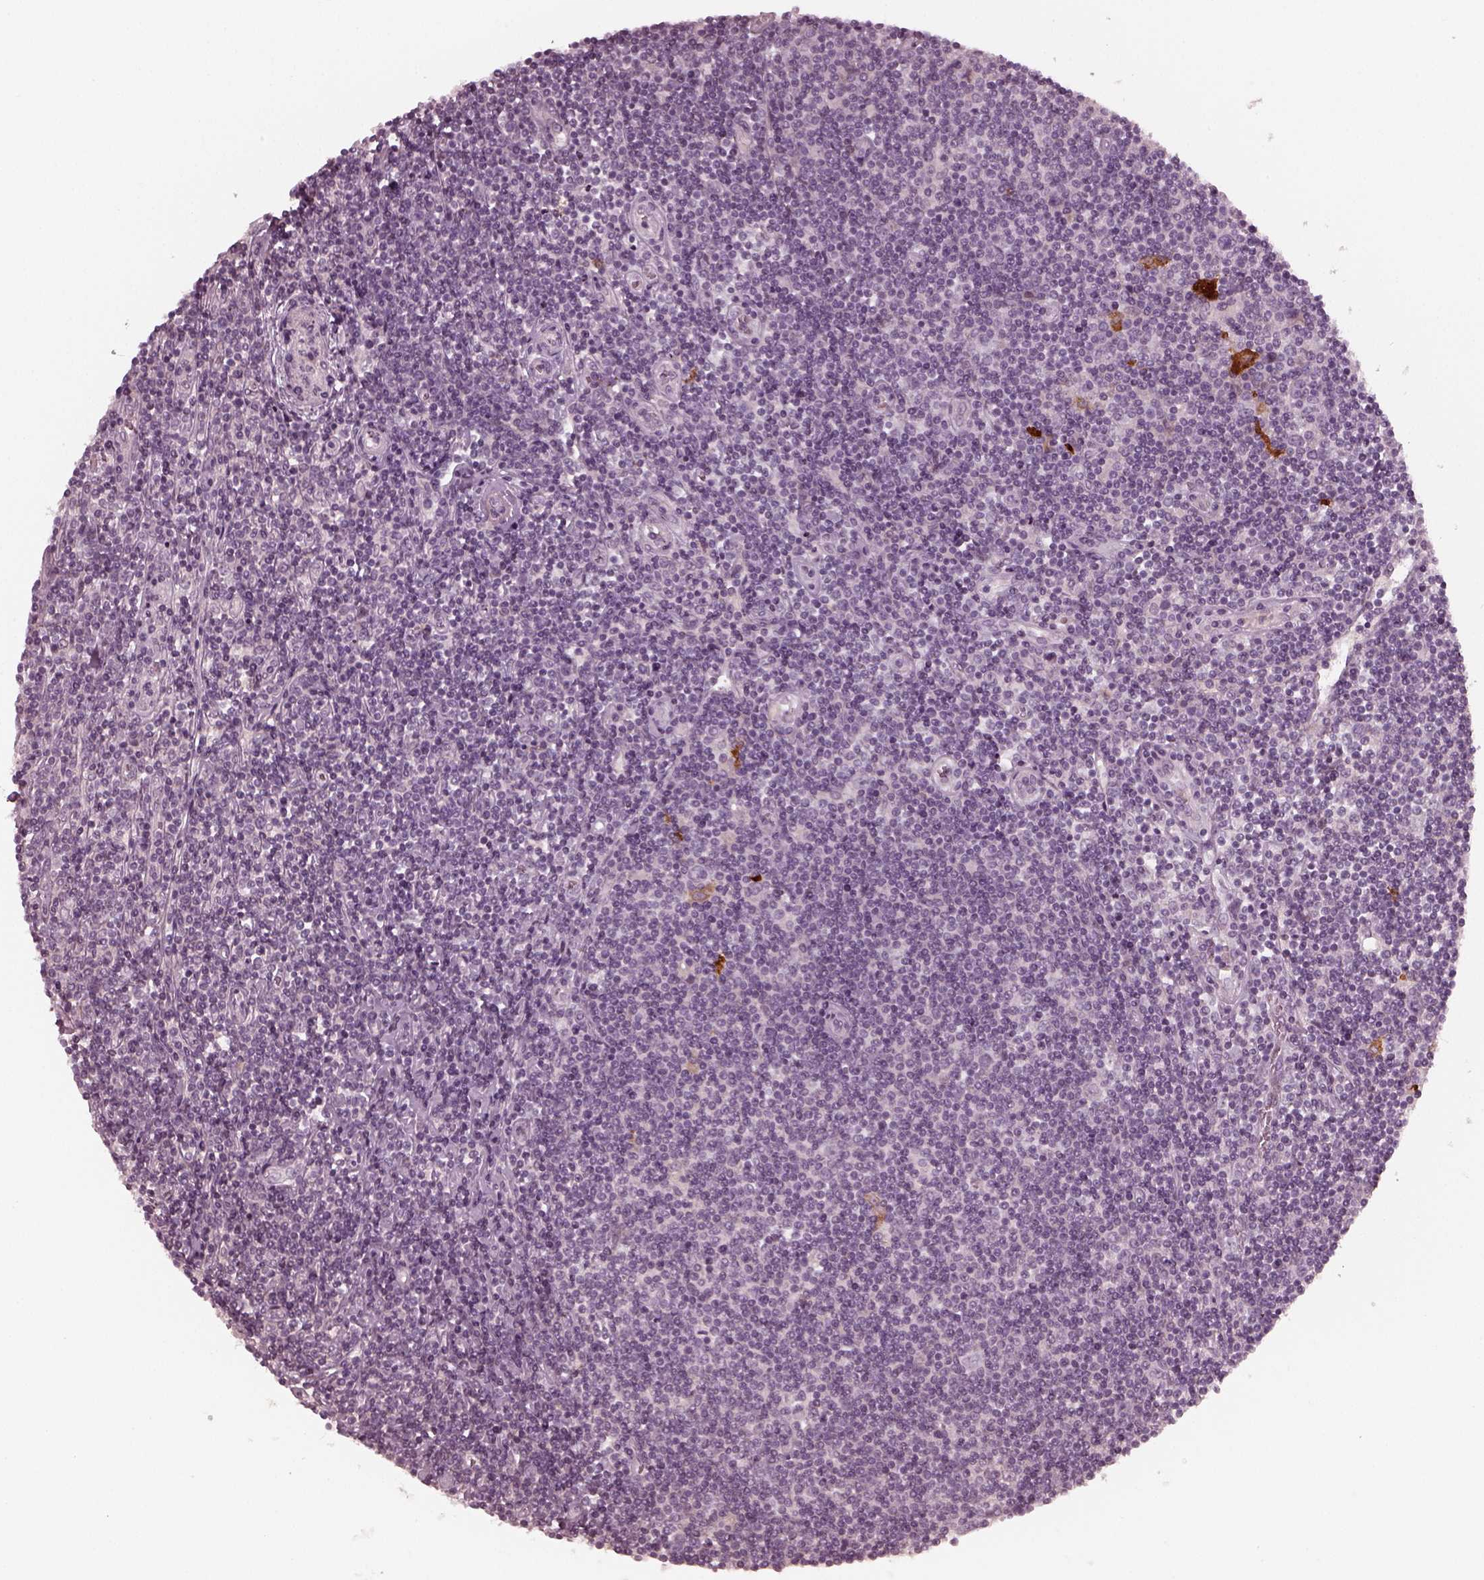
{"staining": {"intensity": "moderate", "quantity": "<25%", "location": "cytoplasmic/membranous"}, "tissue": "lymphoma", "cell_type": "Tumor cells", "image_type": "cancer", "snomed": [{"axis": "morphology", "description": "Hodgkin's disease, NOS"}, {"axis": "topography", "description": "Lymph node"}], "caption": "Immunohistochemical staining of Hodgkin's disease displays low levels of moderate cytoplasmic/membranous expression in approximately <25% of tumor cells.", "gene": "CHIT1", "patient": {"sex": "male", "age": 40}}